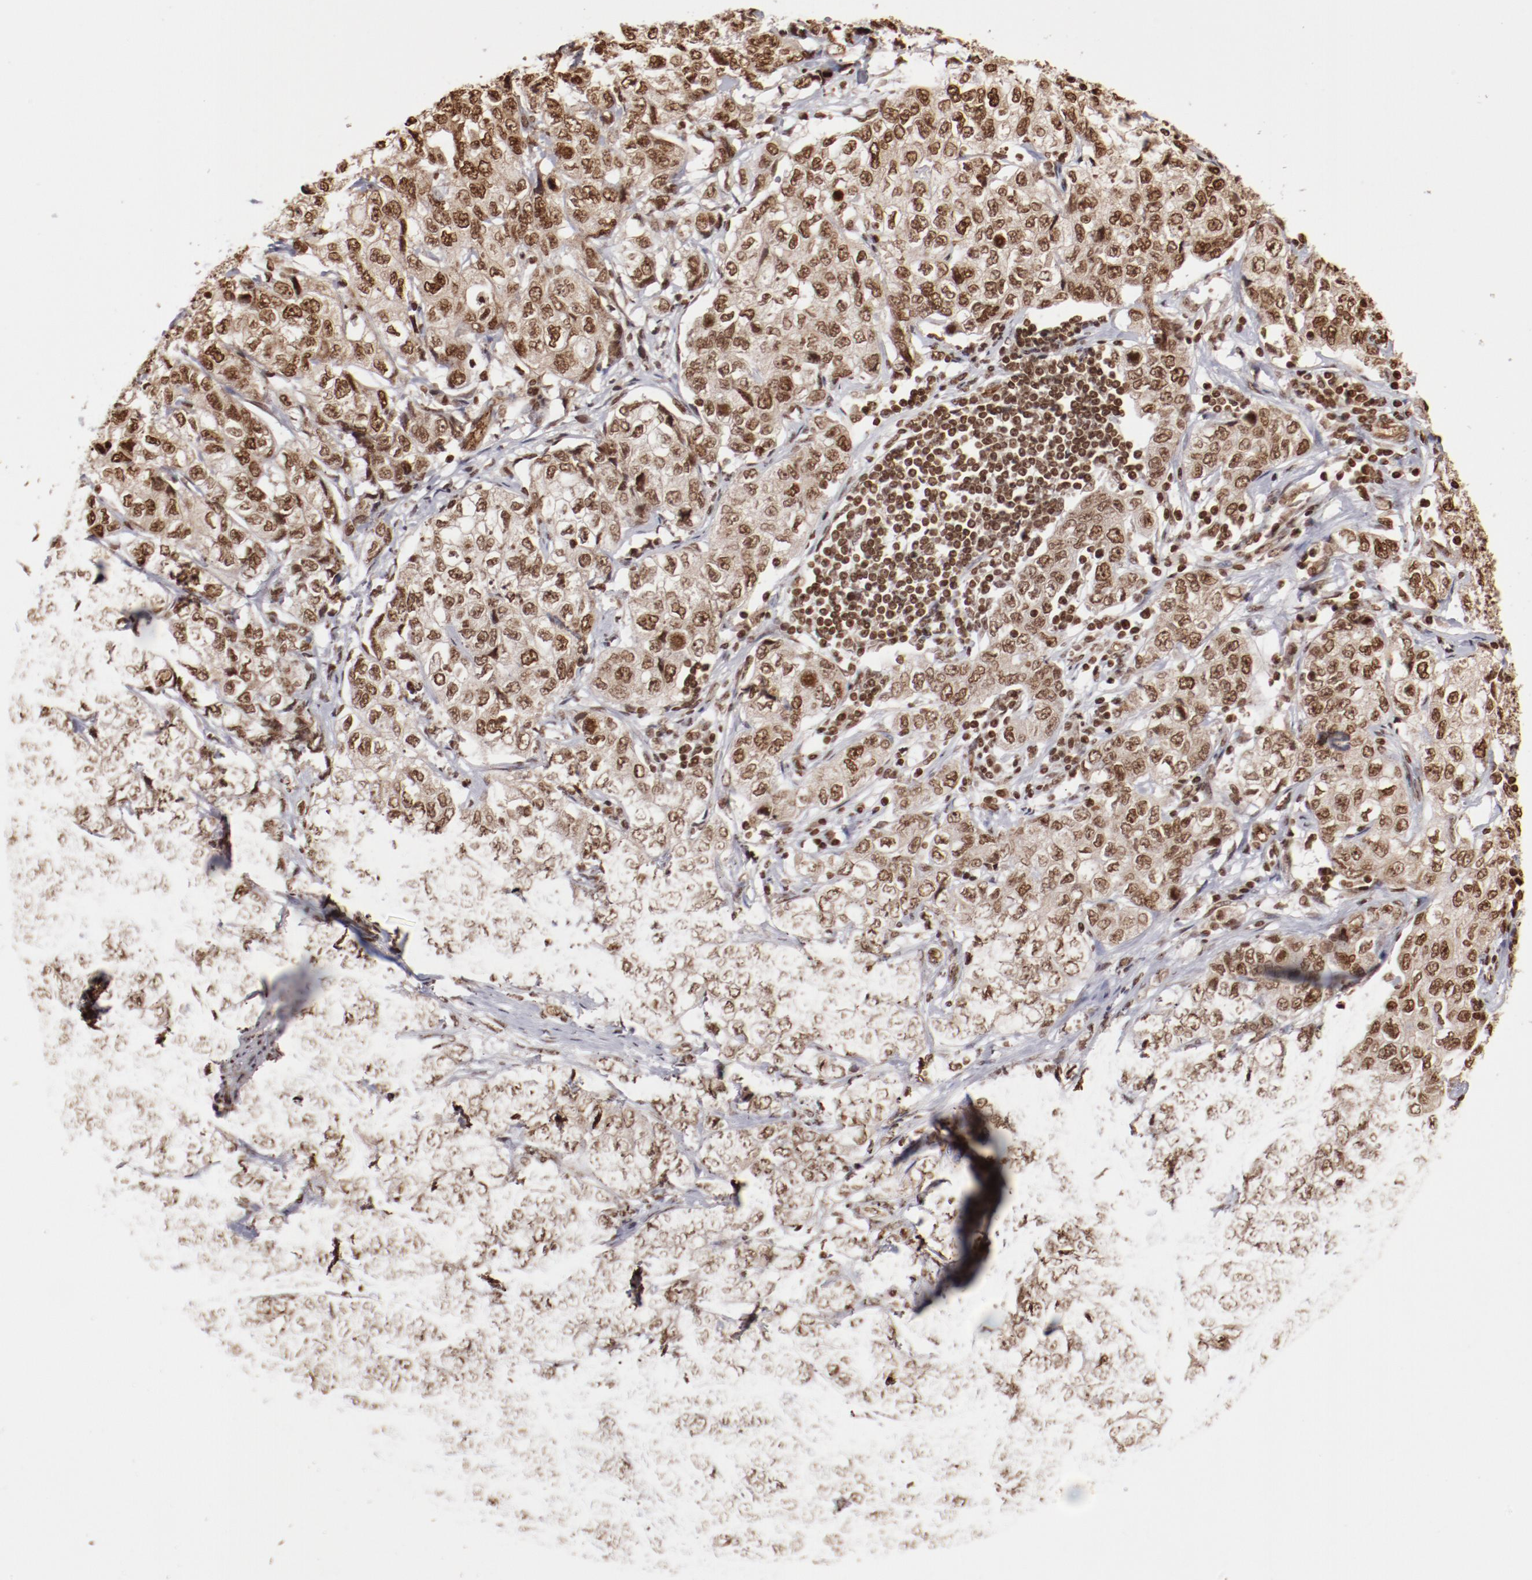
{"staining": {"intensity": "moderate", "quantity": ">75%", "location": "nuclear"}, "tissue": "stomach cancer", "cell_type": "Tumor cells", "image_type": "cancer", "snomed": [{"axis": "morphology", "description": "Adenocarcinoma, NOS"}, {"axis": "topography", "description": "Stomach"}], "caption": "Human stomach cancer stained with a protein marker reveals moderate staining in tumor cells.", "gene": "ABL2", "patient": {"sex": "male", "age": 48}}